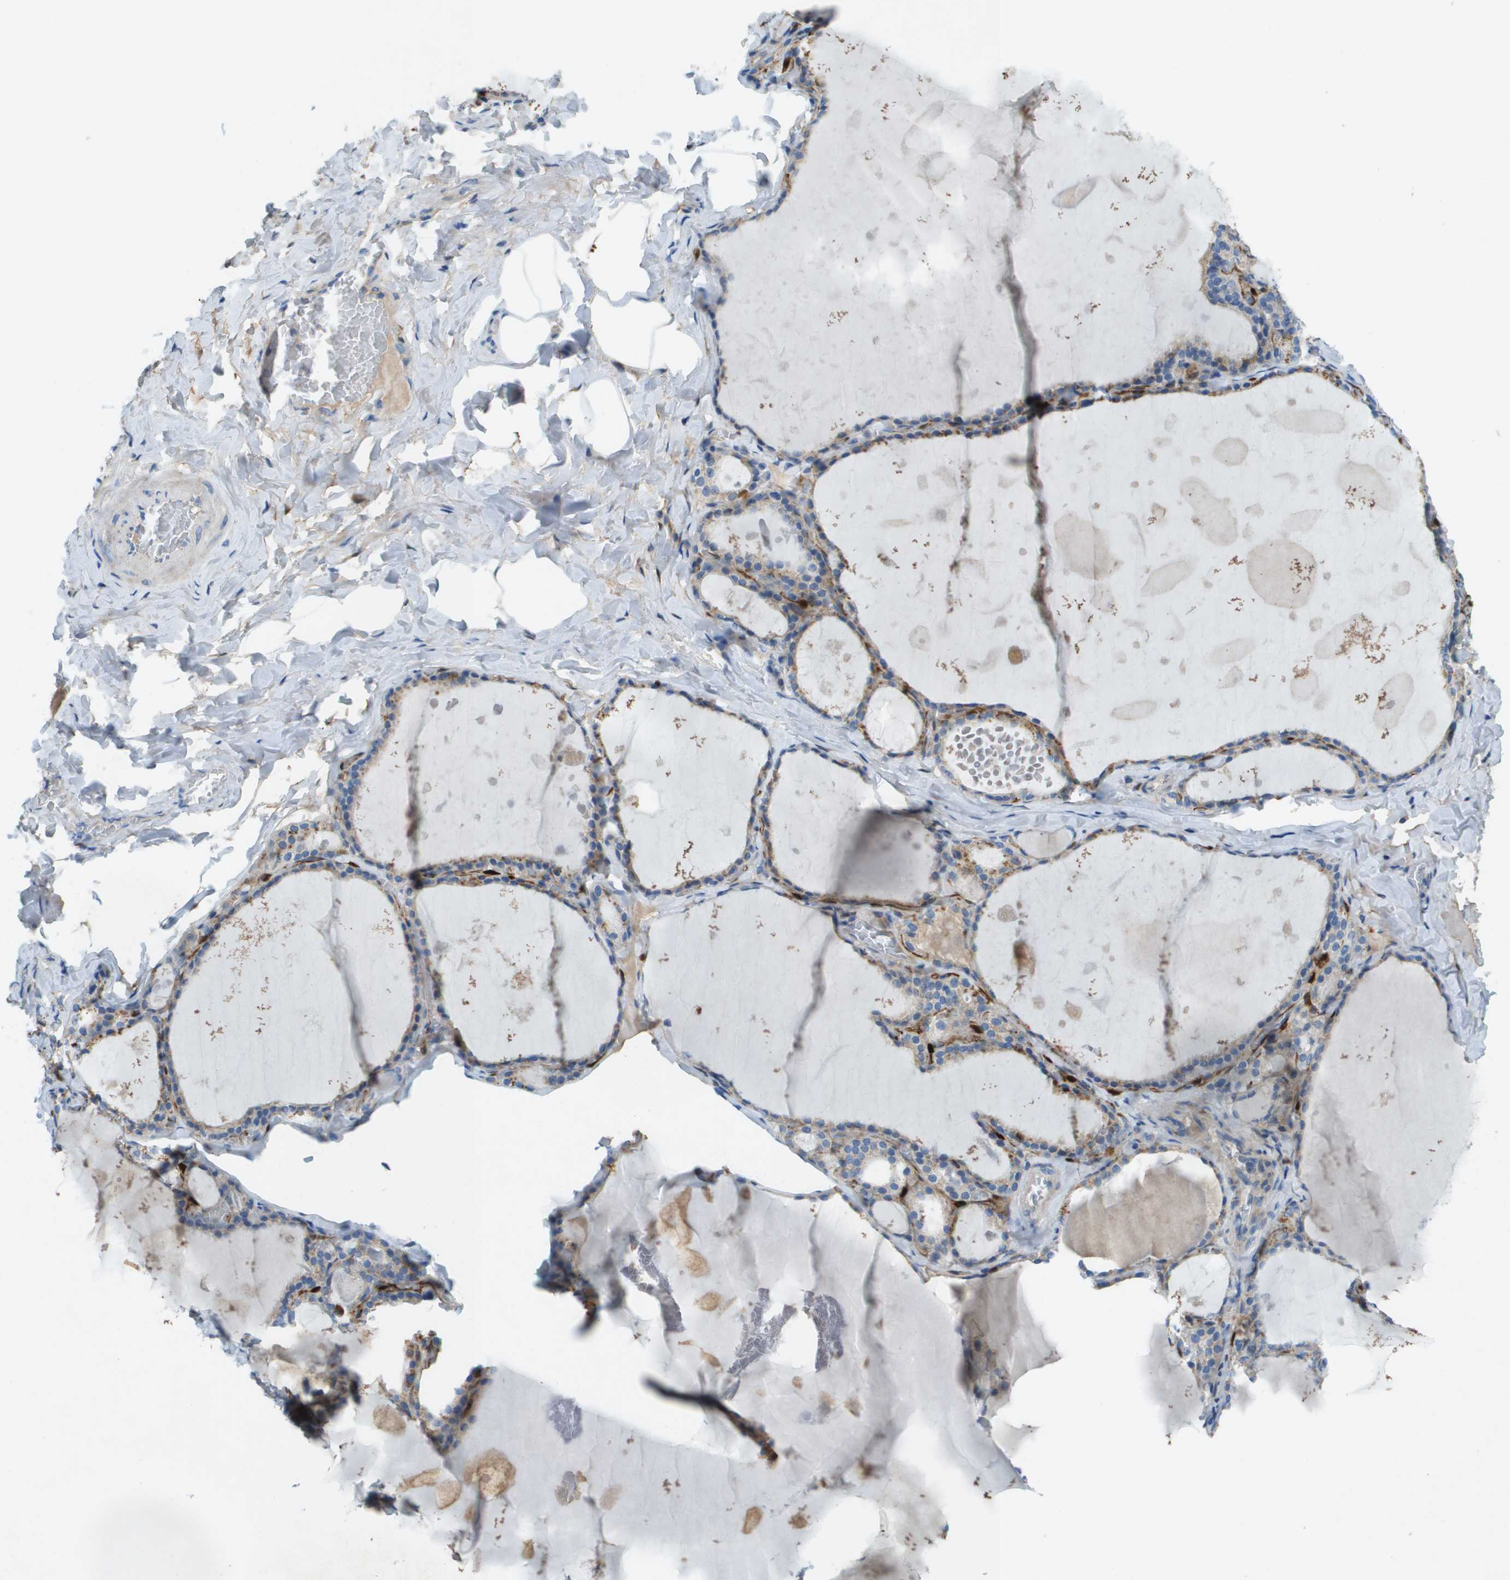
{"staining": {"intensity": "weak", "quantity": "25%-75%", "location": "cytoplasmic/membranous"}, "tissue": "thyroid gland", "cell_type": "Glandular cells", "image_type": "normal", "snomed": [{"axis": "morphology", "description": "Normal tissue, NOS"}, {"axis": "topography", "description": "Thyroid gland"}], "caption": "Immunohistochemistry (IHC) histopathology image of benign thyroid gland stained for a protein (brown), which displays low levels of weak cytoplasmic/membranous staining in approximately 25%-75% of glandular cells.", "gene": "CYGB", "patient": {"sex": "male", "age": 56}}